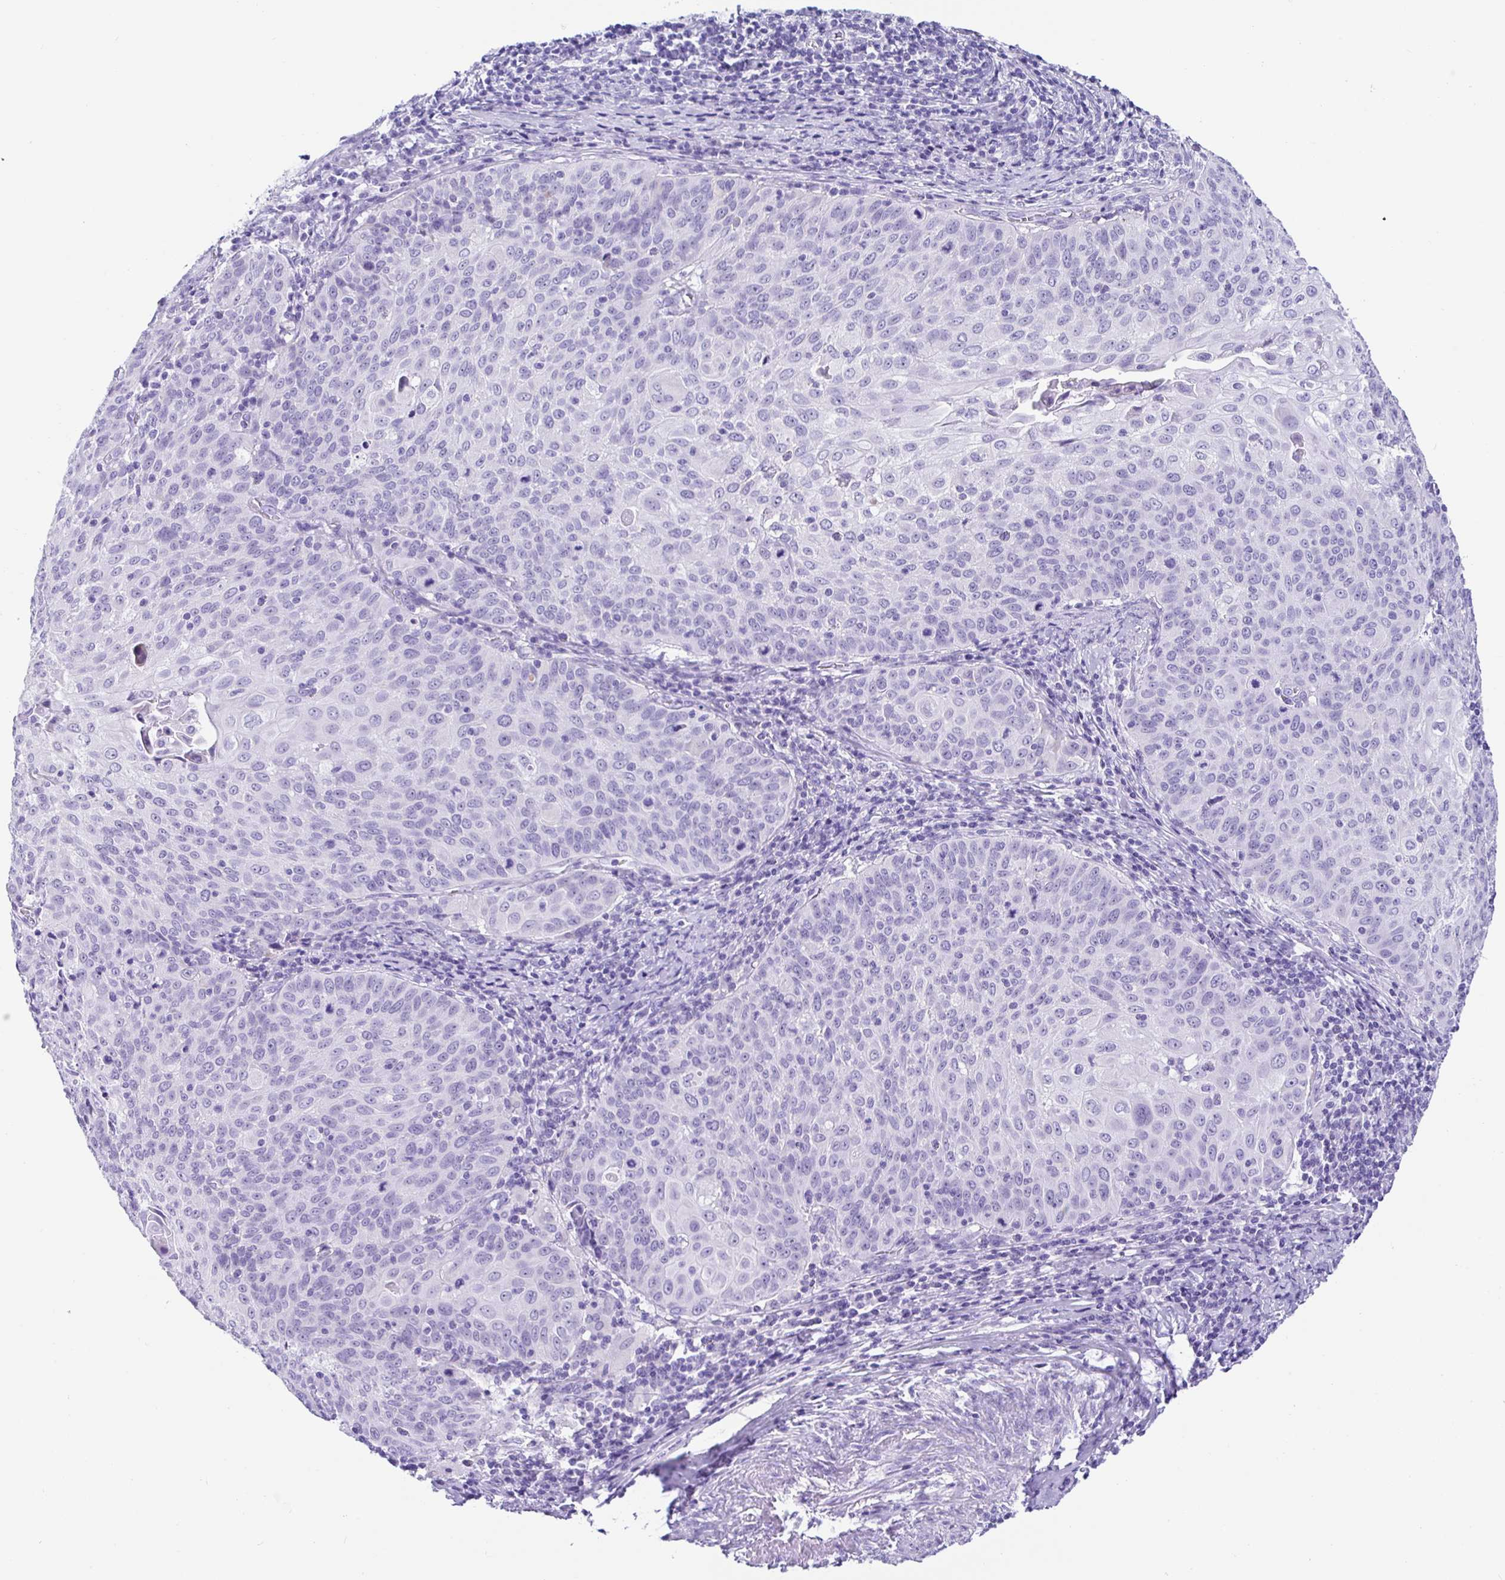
{"staining": {"intensity": "negative", "quantity": "none", "location": "none"}, "tissue": "cervical cancer", "cell_type": "Tumor cells", "image_type": "cancer", "snomed": [{"axis": "morphology", "description": "Squamous cell carcinoma, NOS"}, {"axis": "topography", "description": "Cervix"}], "caption": "IHC of human cervical squamous cell carcinoma reveals no positivity in tumor cells. The staining is performed using DAB brown chromogen with nuclei counter-stained in using hematoxylin.", "gene": "PRAMEF19", "patient": {"sex": "female", "age": 65}}